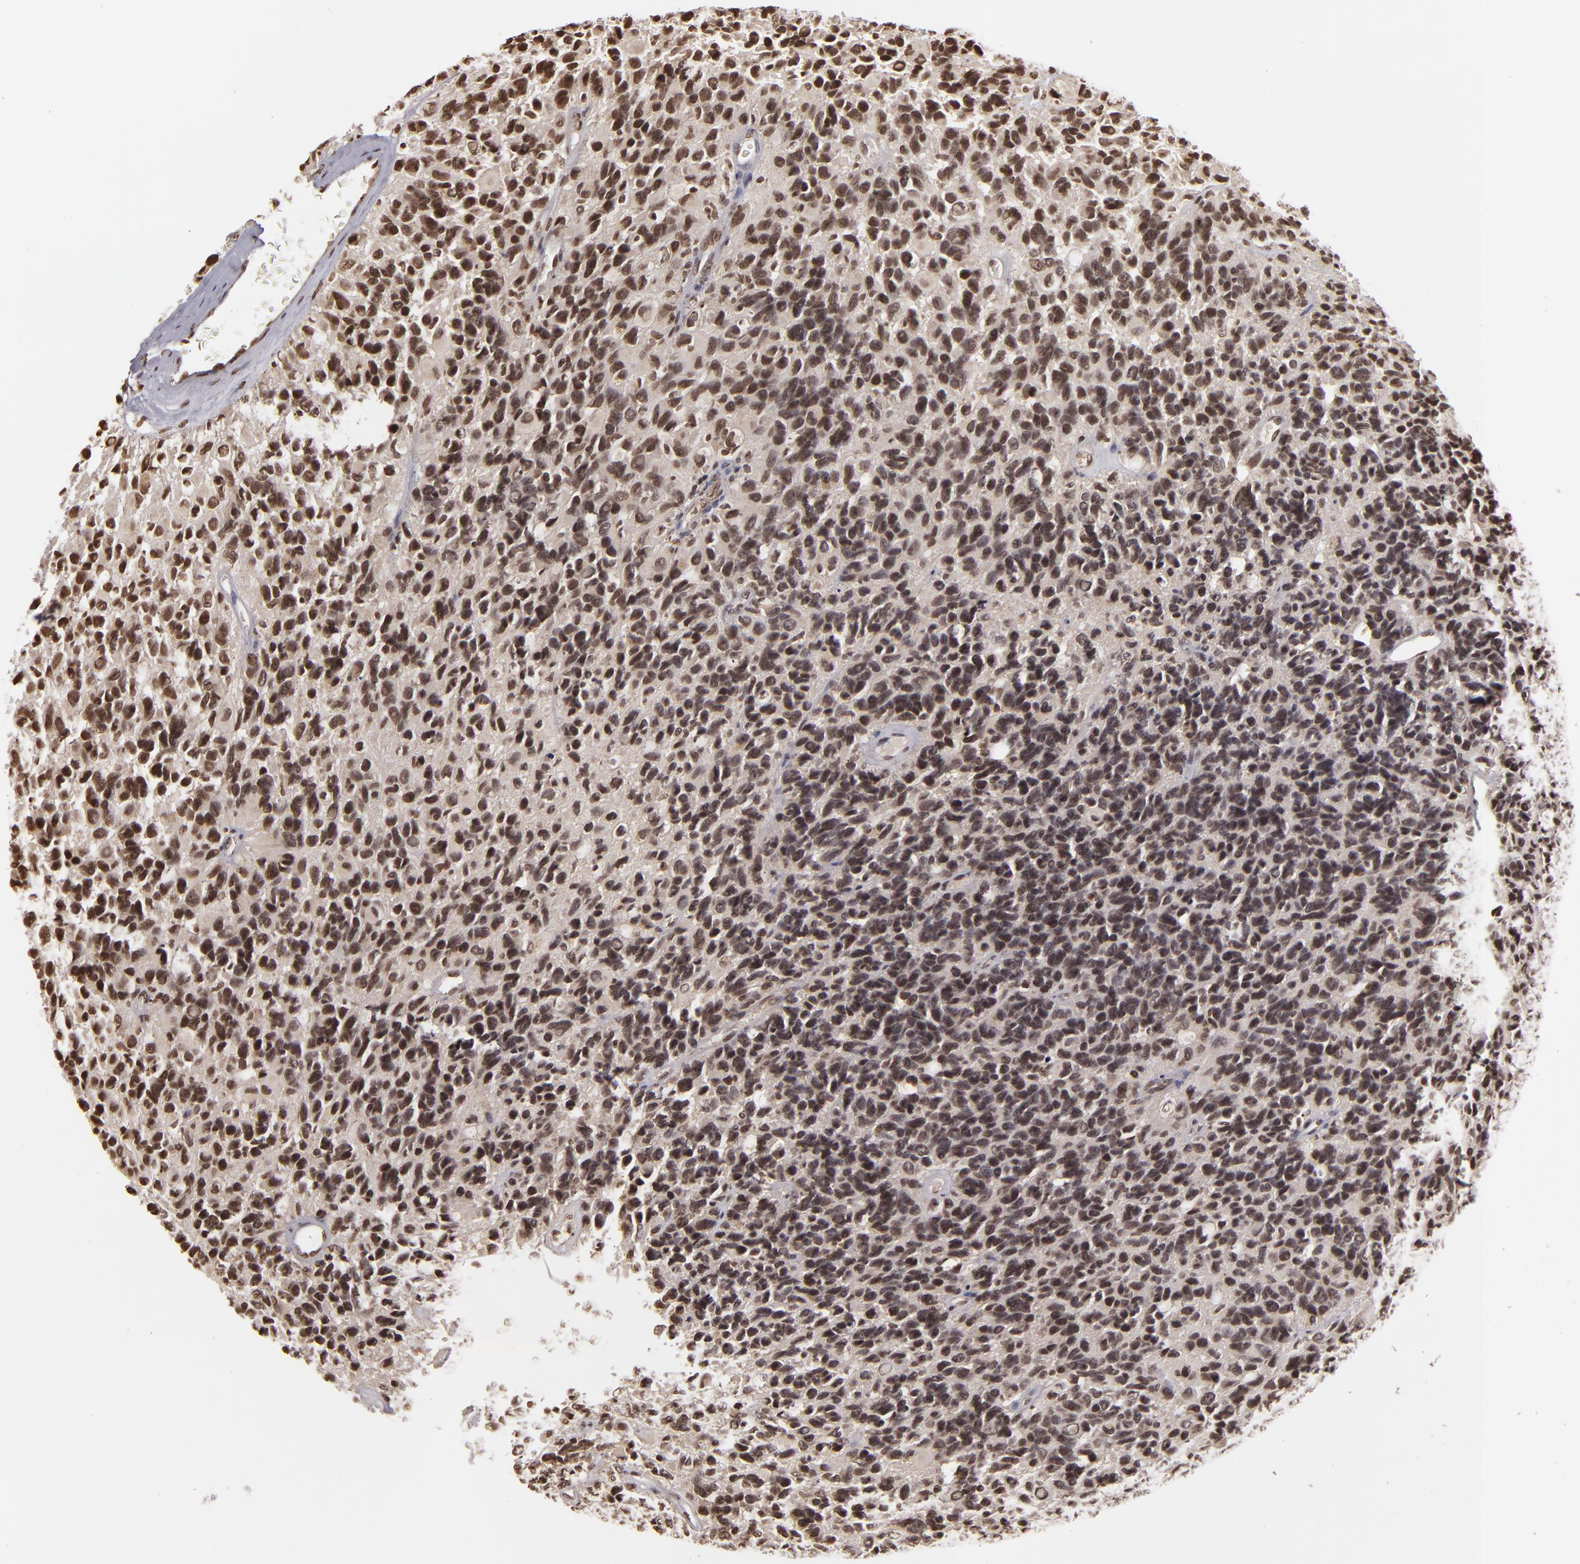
{"staining": {"intensity": "weak", "quantity": "25%-75%", "location": "nuclear"}, "tissue": "glioma", "cell_type": "Tumor cells", "image_type": "cancer", "snomed": [{"axis": "morphology", "description": "Glioma, malignant, High grade"}, {"axis": "topography", "description": "Brain"}], "caption": "The micrograph reveals staining of malignant glioma (high-grade), revealing weak nuclear protein staining (brown color) within tumor cells. (Stains: DAB in brown, nuclei in blue, Microscopy: brightfield microscopy at high magnification).", "gene": "CUL3", "patient": {"sex": "male", "age": 77}}